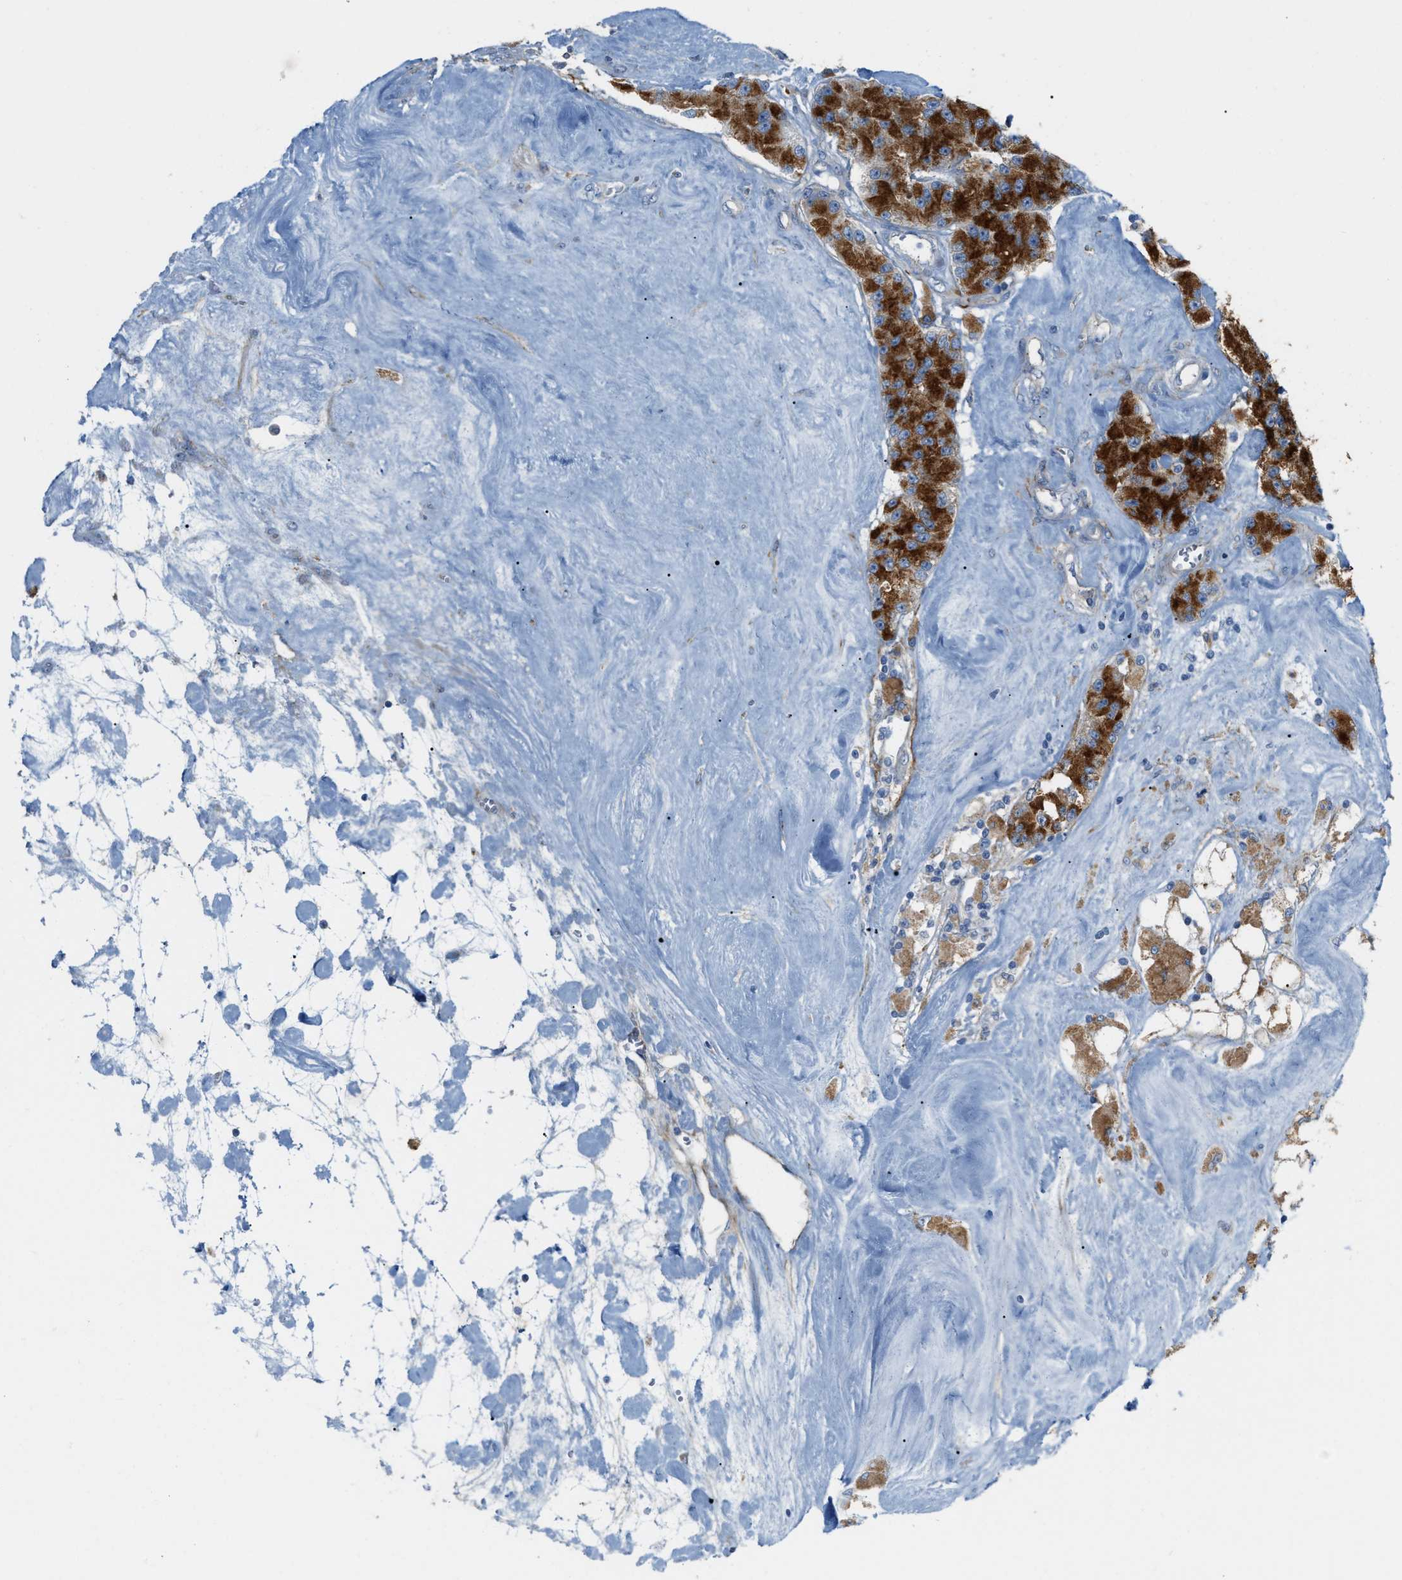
{"staining": {"intensity": "strong", "quantity": ">75%", "location": "cytoplasmic/membranous"}, "tissue": "carcinoid", "cell_type": "Tumor cells", "image_type": "cancer", "snomed": [{"axis": "morphology", "description": "Carcinoid, malignant, NOS"}, {"axis": "topography", "description": "Pancreas"}], "caption": "The immunohistochemical stain highlights strong cytoplasmic/membranous positivity in tumor cells of malignant carcinoid tissue. Using DAB (3,3'-diaminobenzidine) (brown) and hematoxylin (blue) stains, captured at high magnification using brightfield microscopy.", "gene": "LMBRD1", "patient": {"sex": "male", "age": 41}}